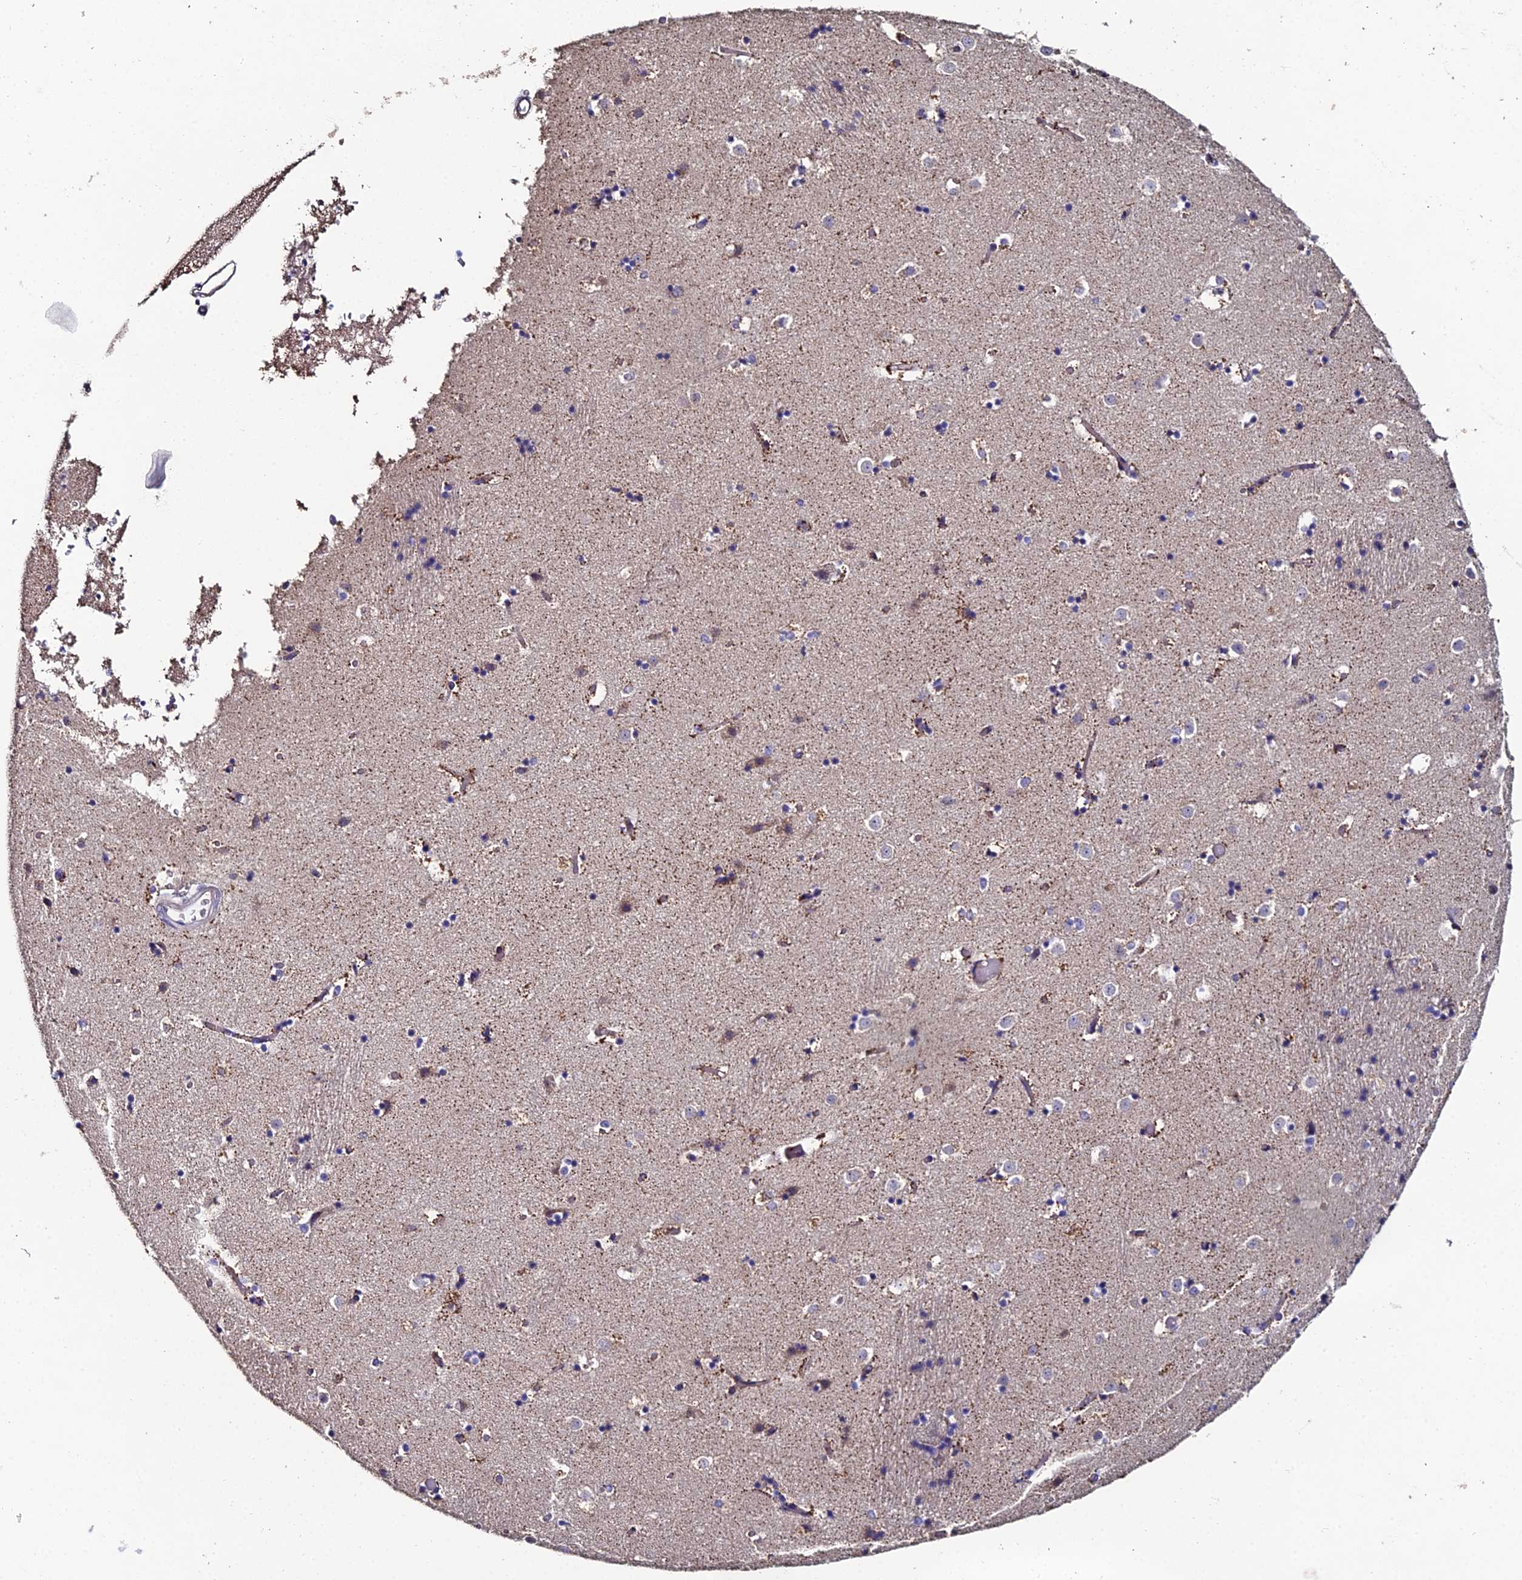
{"staining": {"intensity": "weak", "quantity": "<25%", "location": "cytoplasmic/membranous"}, "tissue": "caudate", "cell_type": "Glial cells", "image_type": "normal", "snomed": [{"axis": "morphology", "description": "Normal tissue, NOS"}, {"axis": "topography", "description": "Lateral ventricle wall"}], "caption": "The immunohistochemistry (IHC) photomicrograph has no significant positivity in glial cells of caudate.", "gene": "ESRRG", "patient": {"sex": "female", "age": 52}}